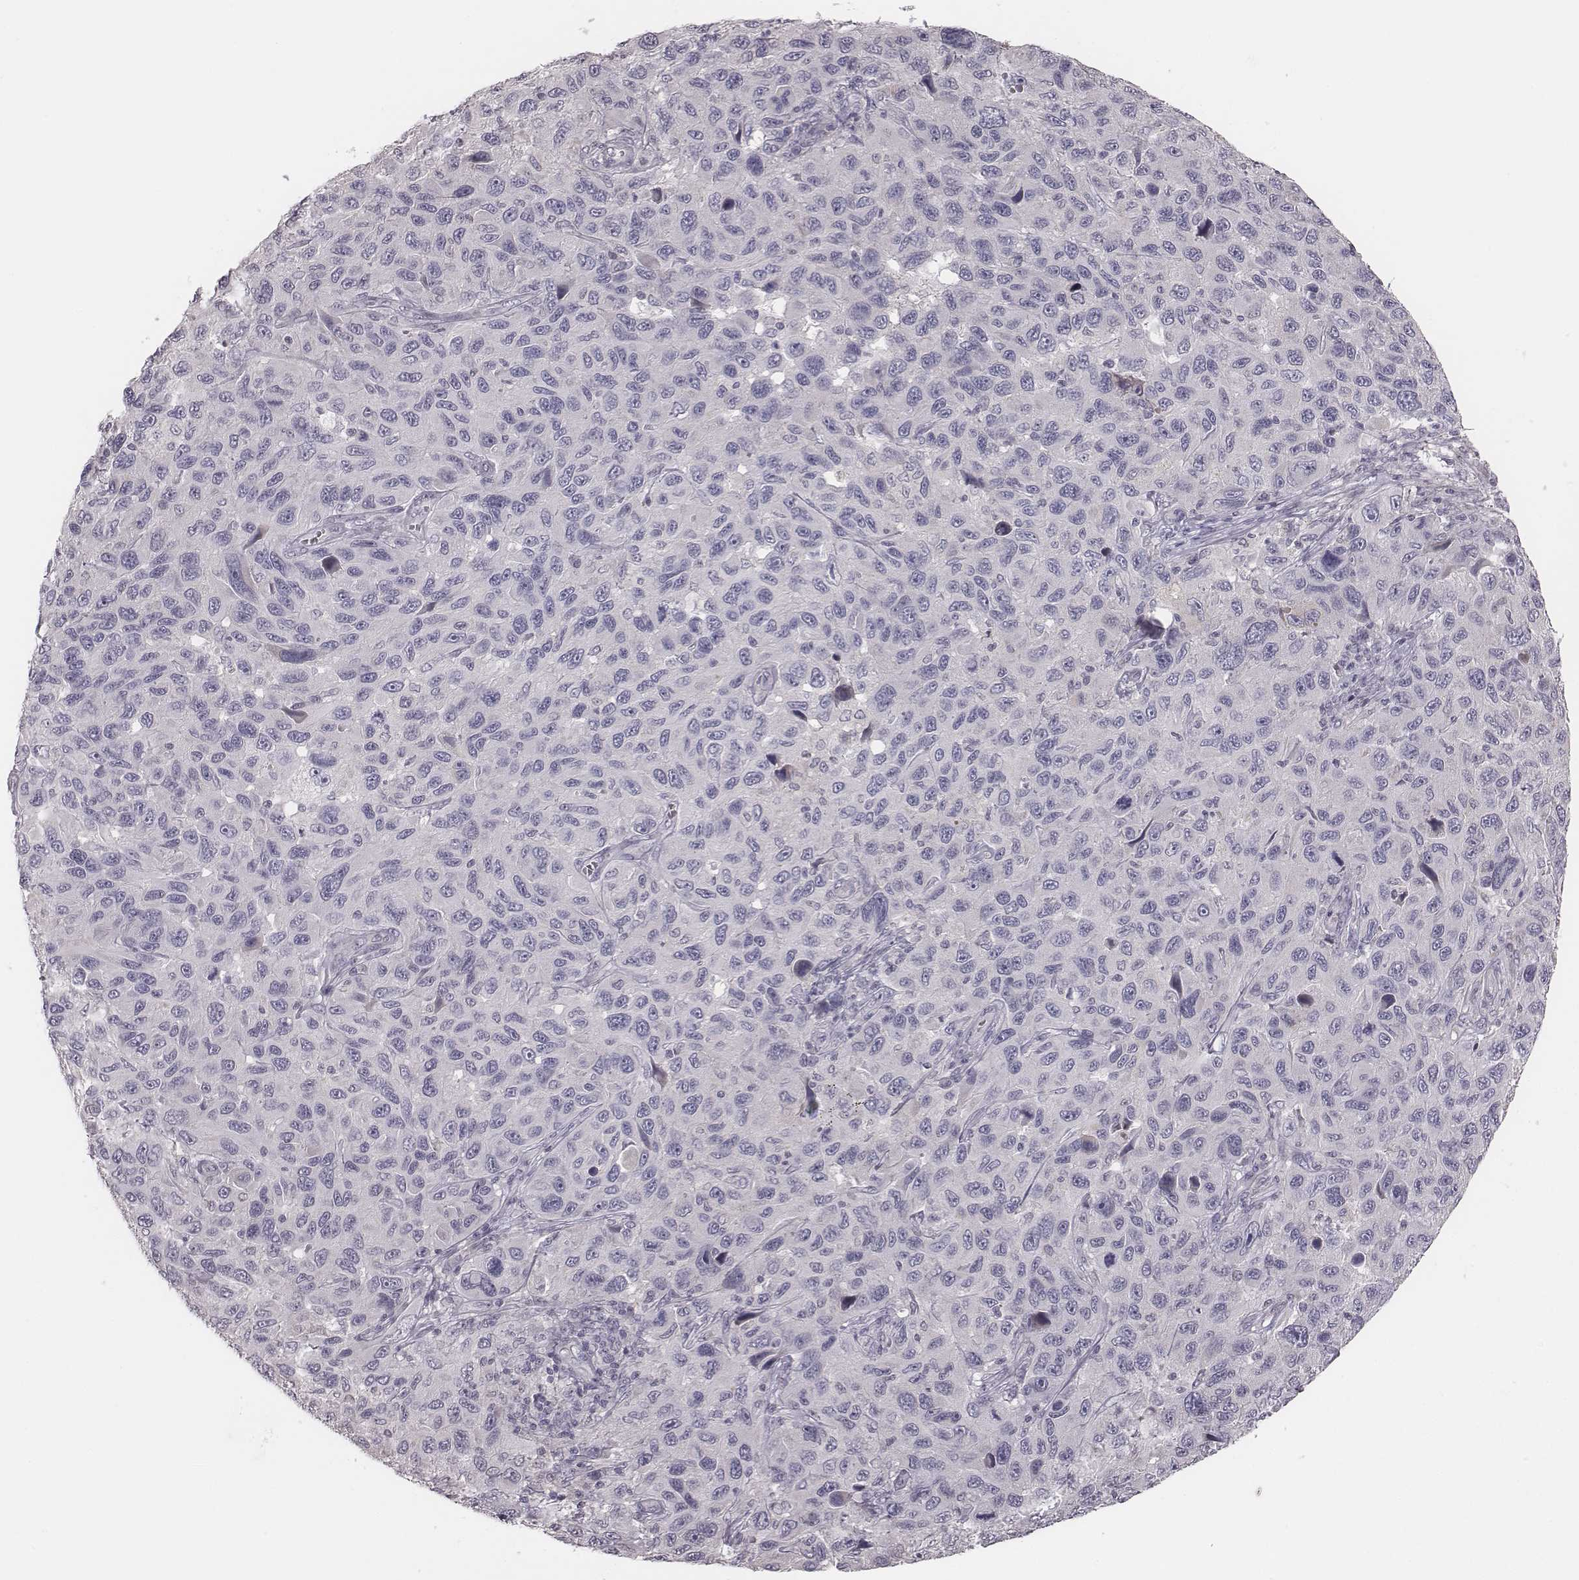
{"staining": {"intensity": "negative", "quantity": "none", "location": "none"}, "tissue": "melanoma", "cell_type": "Tumor cells", "image_type": "cancer", "snomed": [{"axis": "morphology", "description": "Malignant melanoma, NOS"}, {"axis": "topography", "description": "Skin"}], "caption": "Tumor cells show no significant staining in malignant melanoma. The staining was performed using DAB to visualize the protein expression in brown, while the nuclei were stained in blue with hematoxylin (Magnification: 20x).", "gene": "TLX3", "patient": {"sex": "male", "age": 53}}